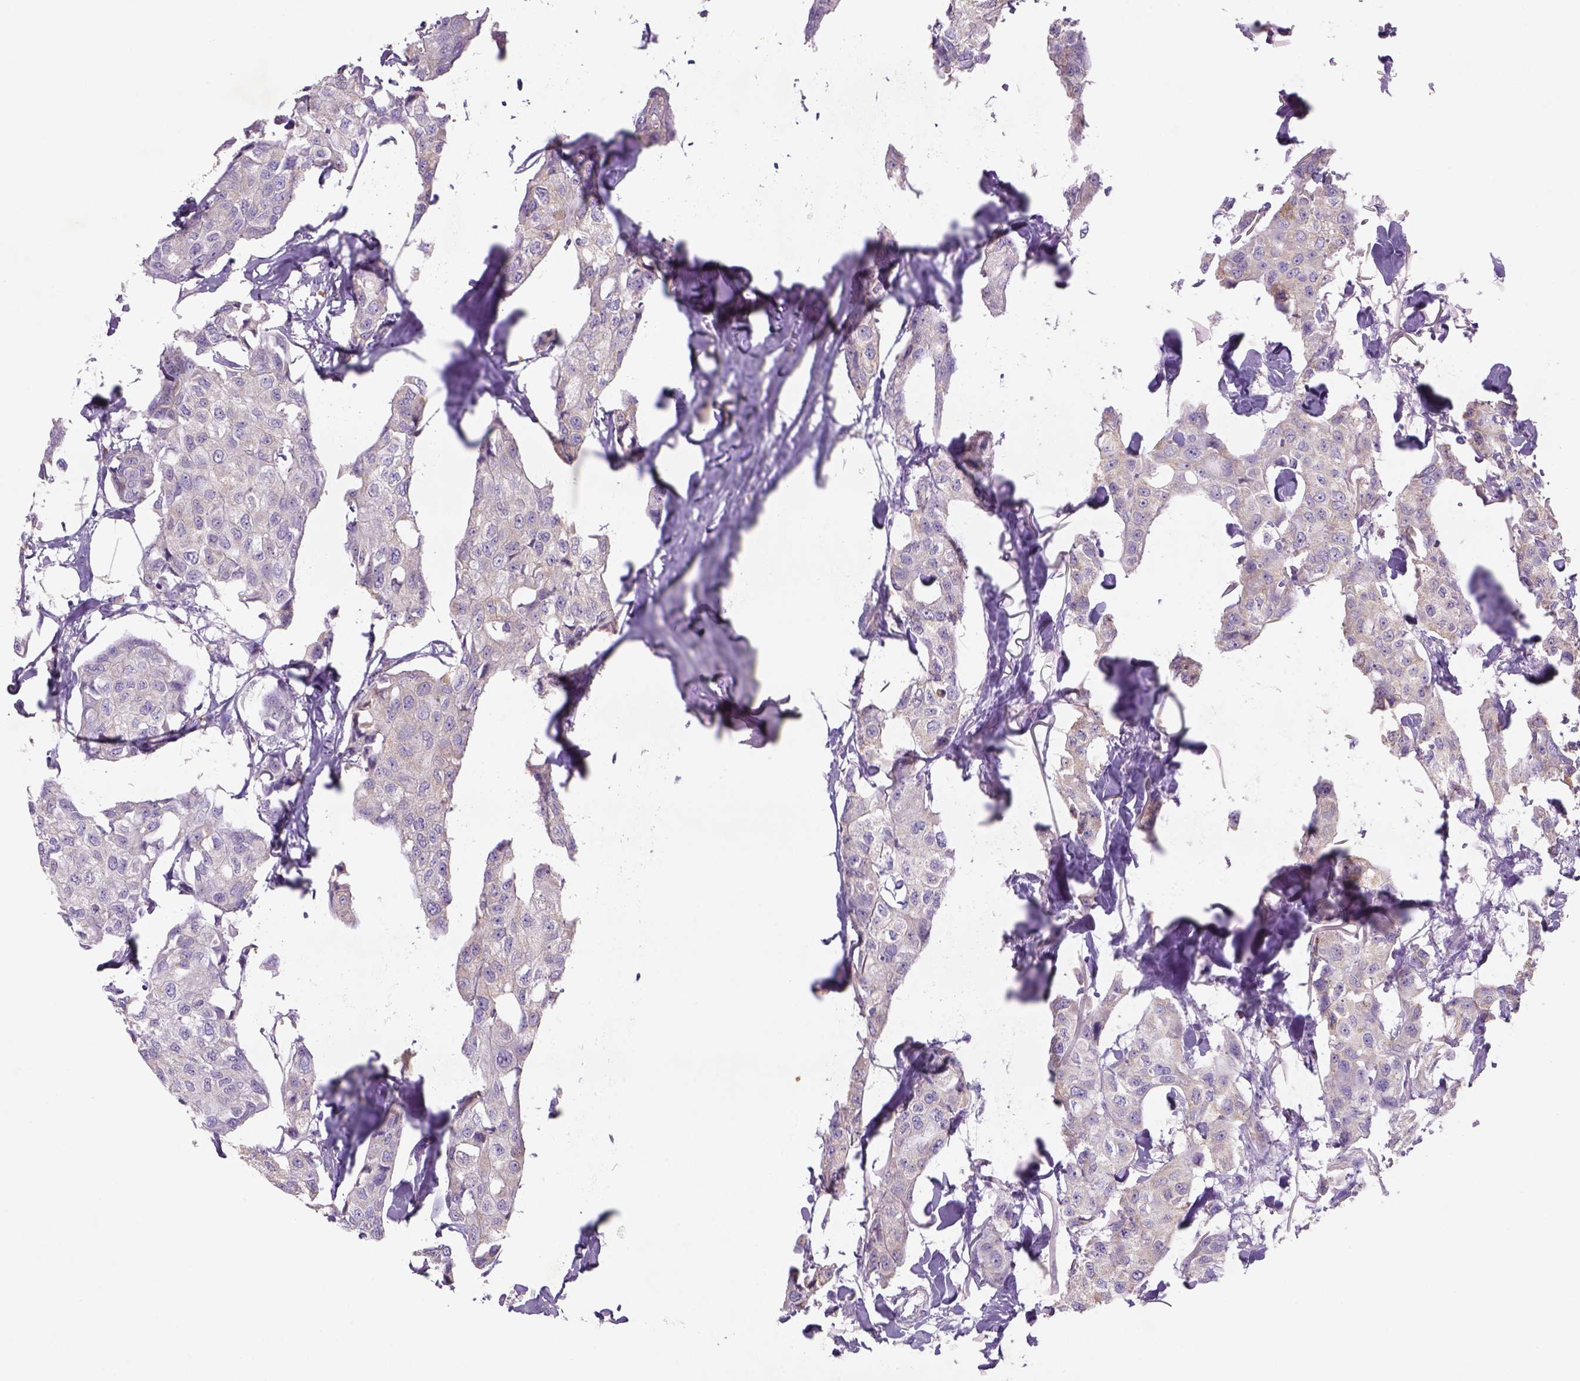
{"staining": {"intensity": "negative", "quantity": "none", "location": "none"}, "tissue": "breast cancer", "cell_type": "Tumor cells", "image_type": "cancer", "snomed": [{"axis": "morphology", "description": "Duct carcinoma"}, {"axis": "topography", "description": "Breast"}], "caption": "IHC of breast cancer (infiltrating ductal carcinoma) displays no expression in tumor cells.", "gene": "NAALAD2", "patient": {"sex": "female", "age": 80}}